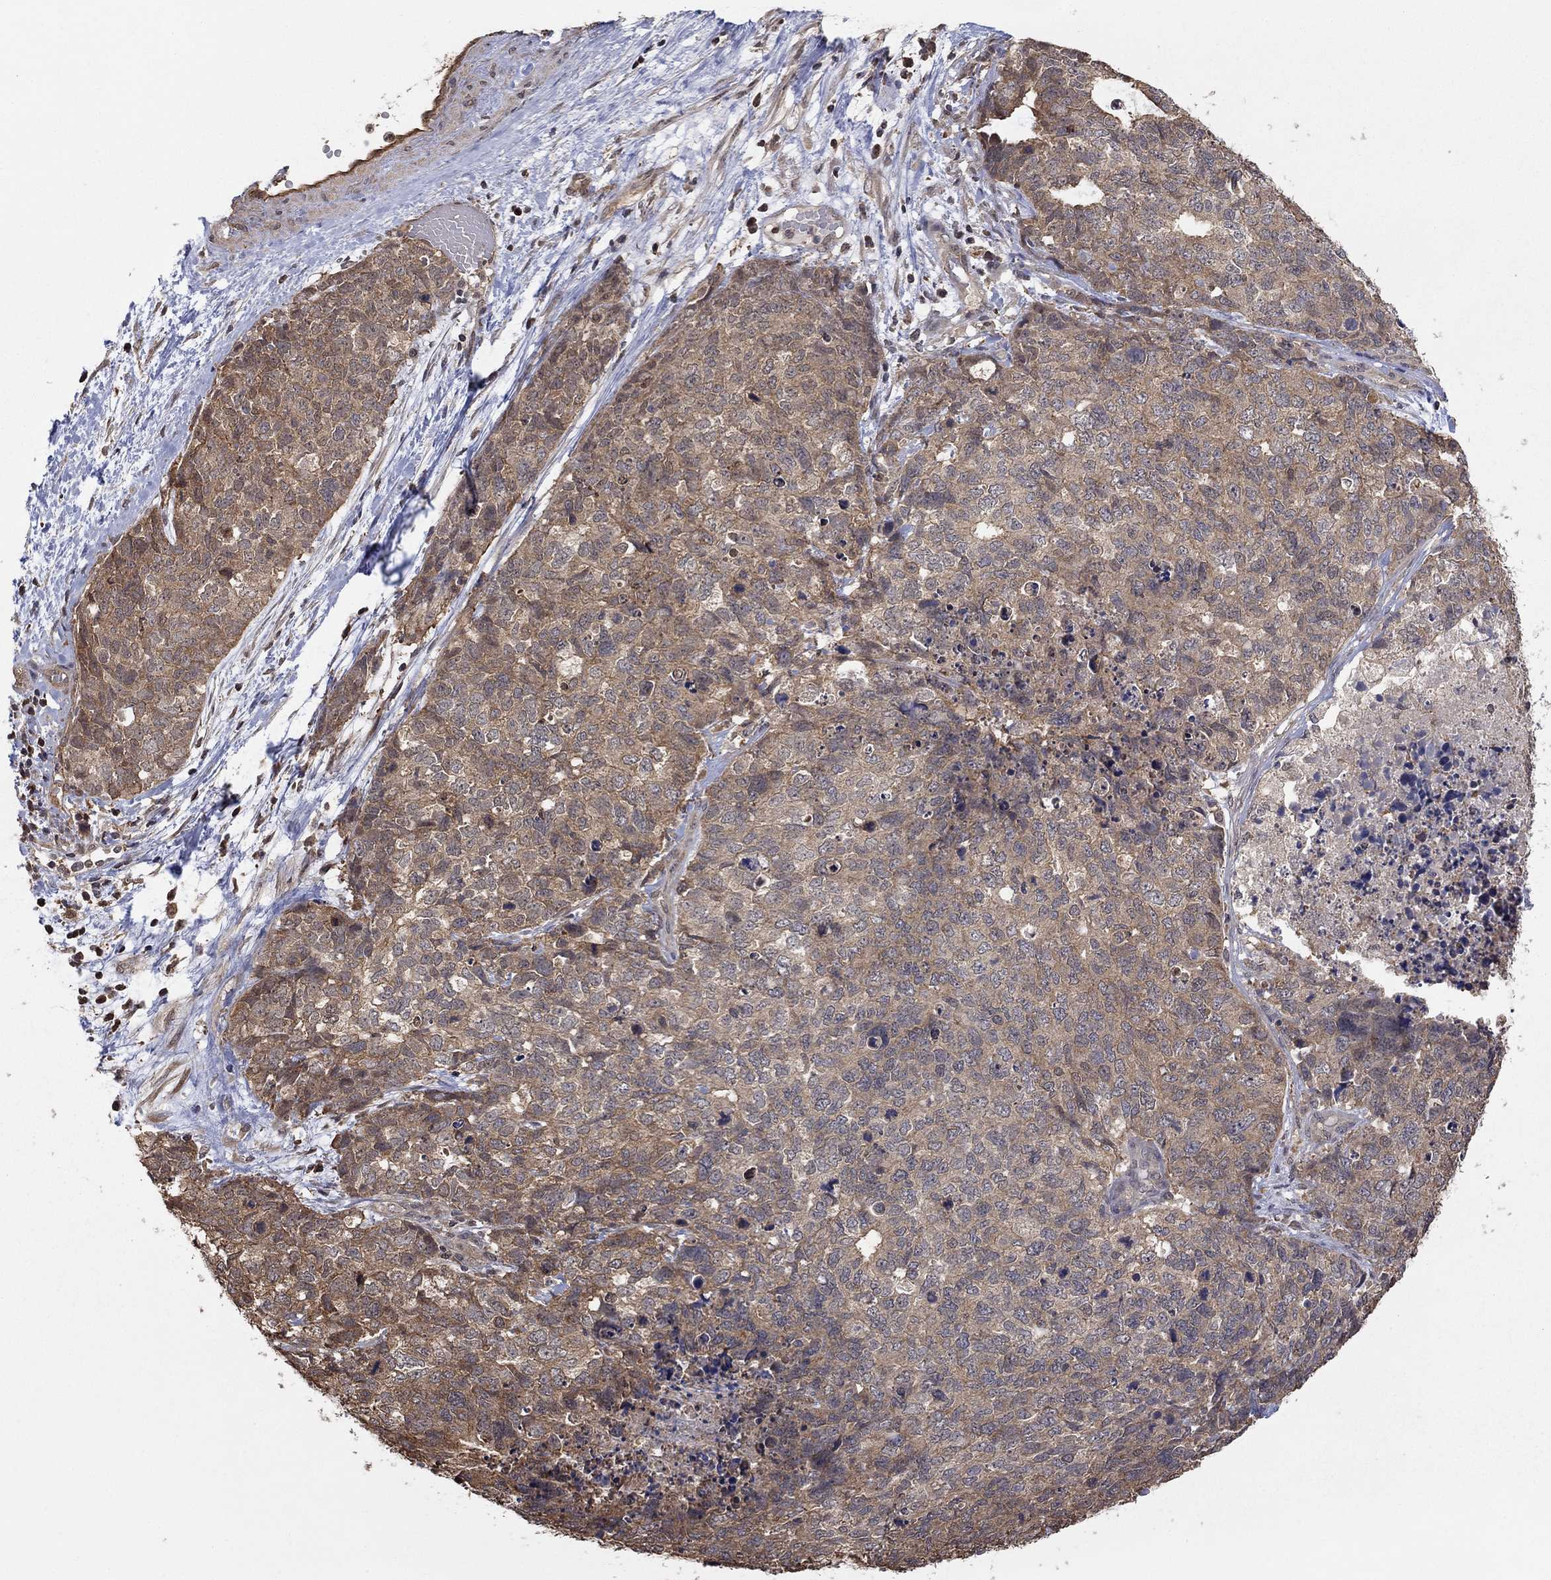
{"staining": {"intensity": "moderate", "quantity": "<25%", "location": "cytoplasmic/membranous"}, "tissue": "cervical cancer", "cell_type": "Tumor cells", "image_type": "cancer", "snomed": [{"axis": "morphology", "description": "Squamous cell carcinoma, NOS"}, {"axis": "topography", "description": "Cervix"}], "caption": "Immunohistochemical staining of cervical squamous cell carcinoma exhibits moderate cytoplasmic/membranous protein staining in about <25% of tumor cells.", "gene": "RNF114", "patient": {"sex": "female", "age": 63}}